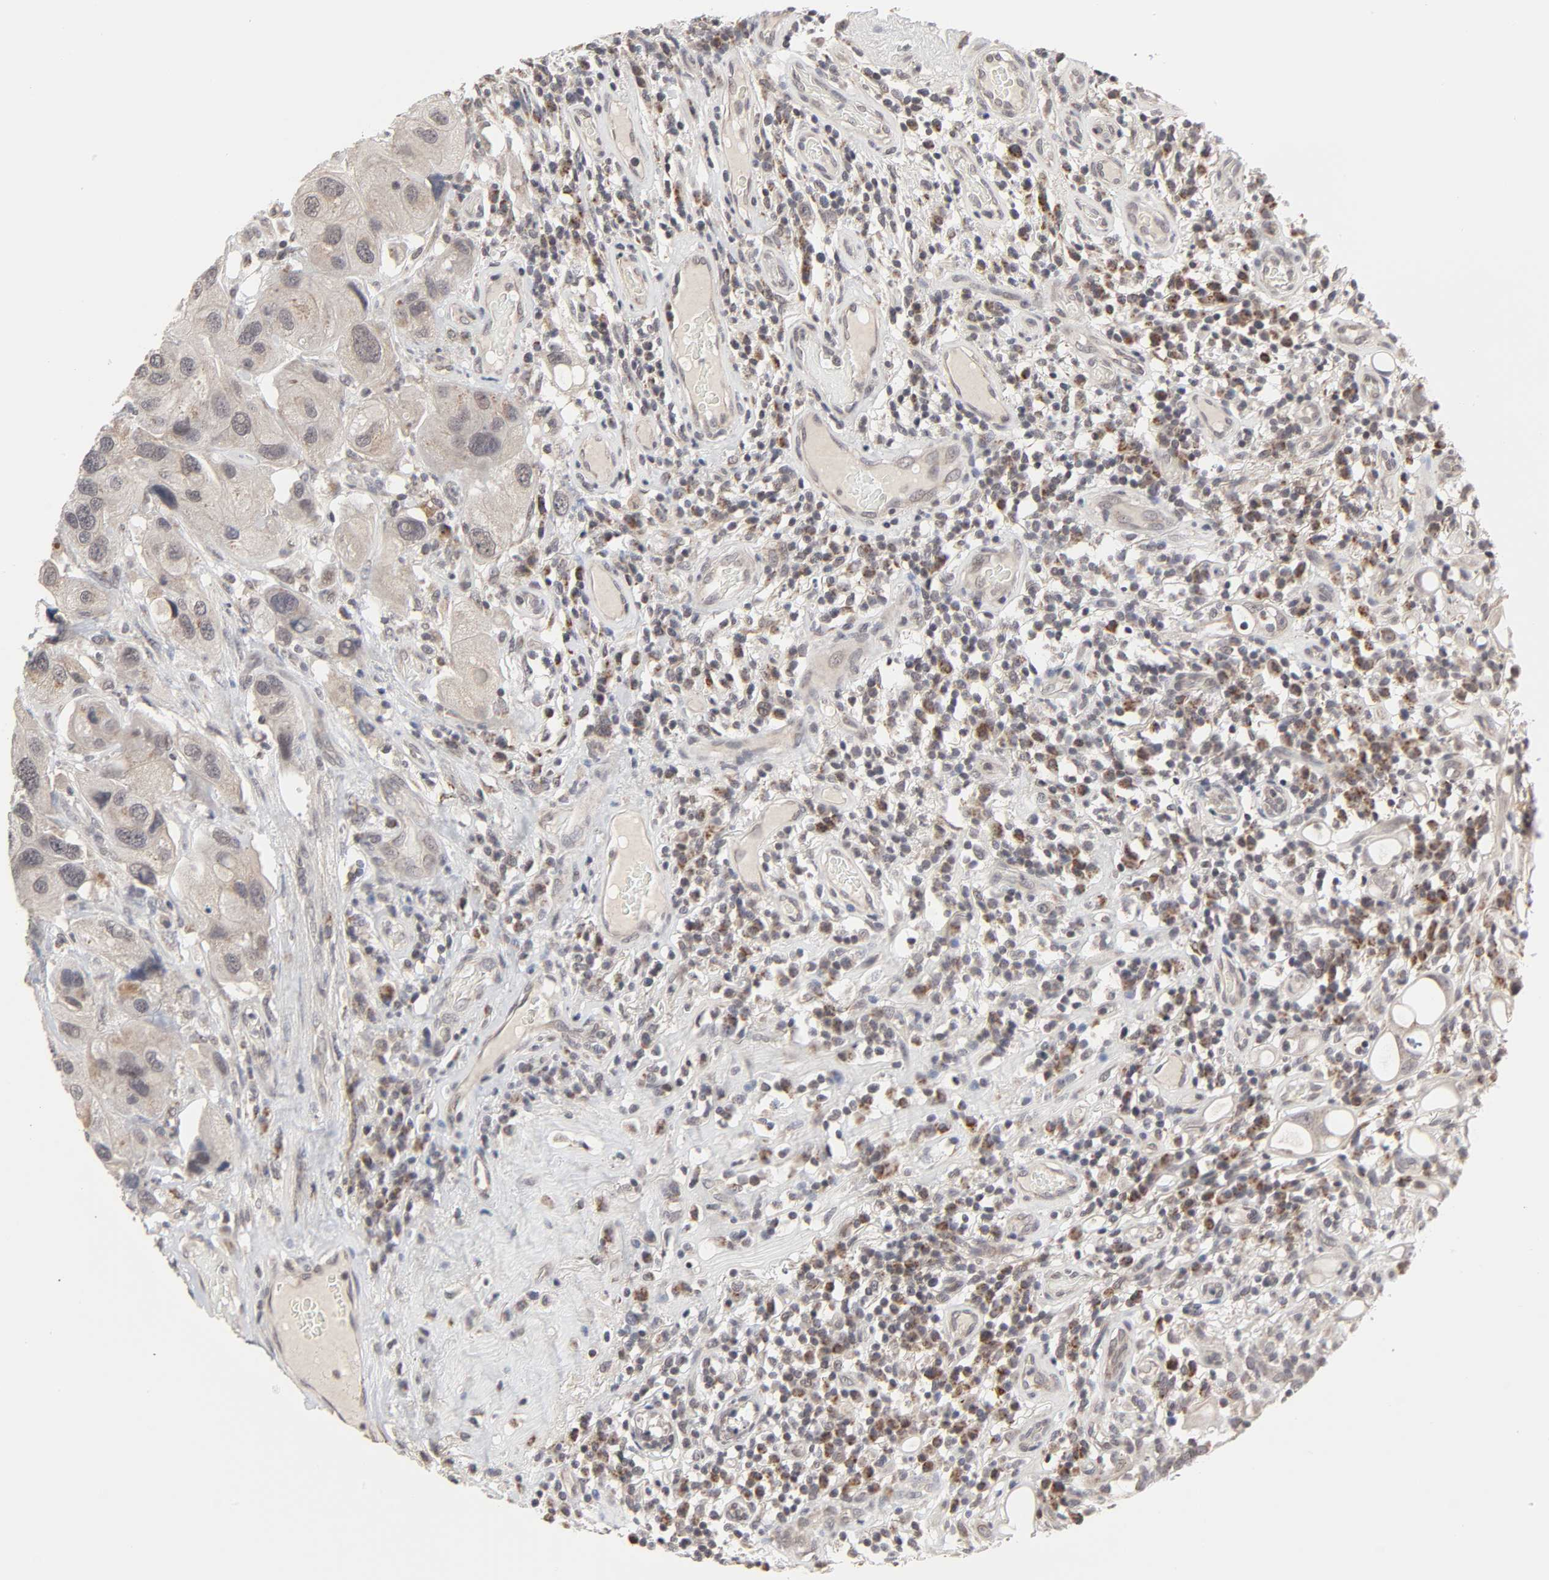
{"staining": {"intensity": "moderate", "quantity": "<25%", "location": "cytoplasmic/membranous"}, "tissue": "urothelial cancer", "cell_type": "Tumor cells", "image_type": "cancer", "snomed": [{"axis": "morphology", "description": "Urothelial carcinoma, High grade"}, {"axis": "topography", "description": "Urinary bladder"}], "caption": "Immunohistochemistry (IHC) (DAB) staining of human high-grade urothelial carcinoma shows moderate cytoplasmic/membranous protein positivity in approximately <25% of tumor cells.", "gene": "AUH", "patient": {"sex": "female", "age": 64}}